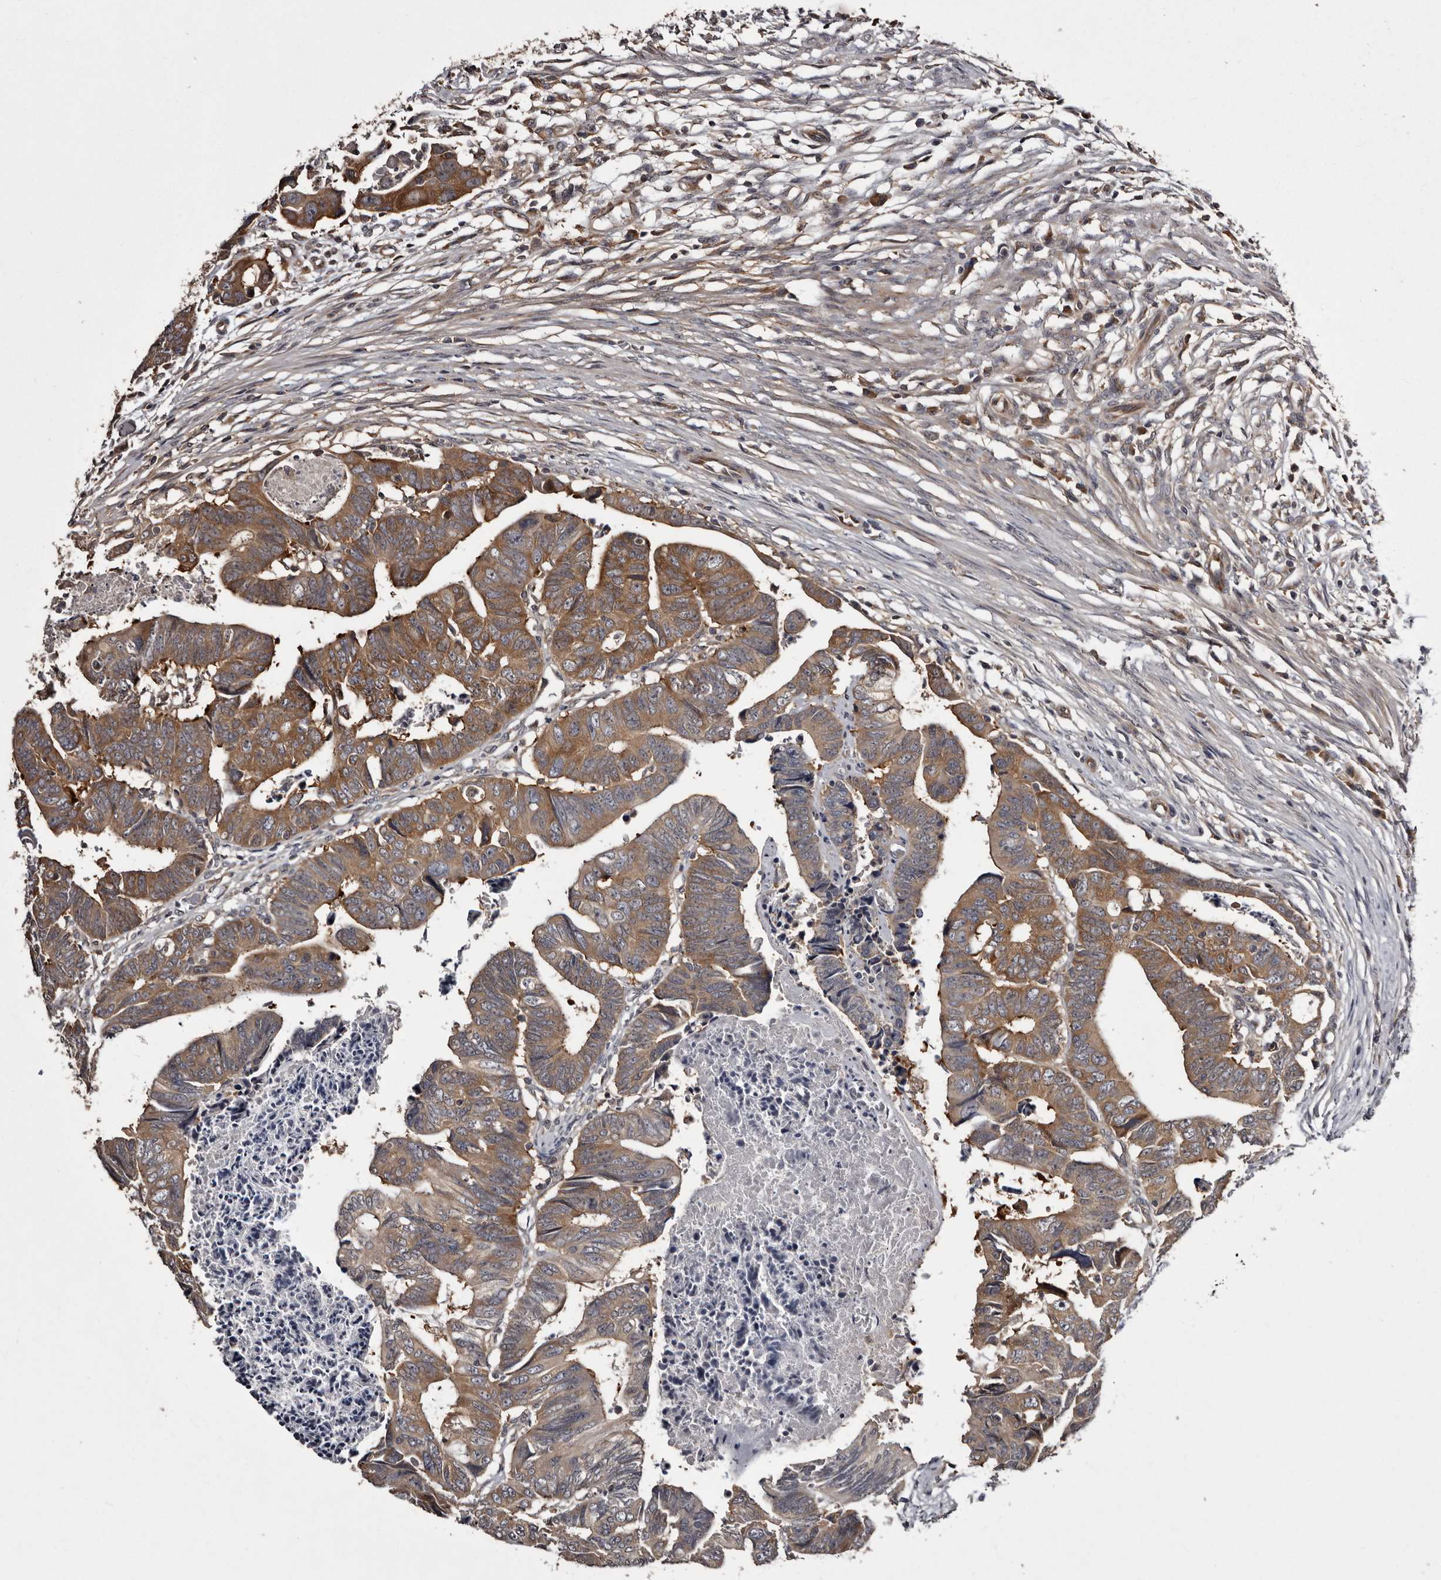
{"staining": {"intensity": "moderate", "quantity": ">75%", "location": "cytoplasmic/membranous"}, "tissue": "colorectal cancer", "cell_type": "Tumor cells", "image_type": "cancer", "snomed": [{"axis": "morphology", "description": "Adenocarcinoma, NOS"}, {"axis": "topography", "description": "Rectum"}], "caption": "About >75% of tumor cells in human colorectal cancer exhibit moderate cytoplasmic/membranous protein expression as visualized by brown immunohistochemical staining.", "gene": "DARS1", "patient": {"sex": "female", "age": 65}}